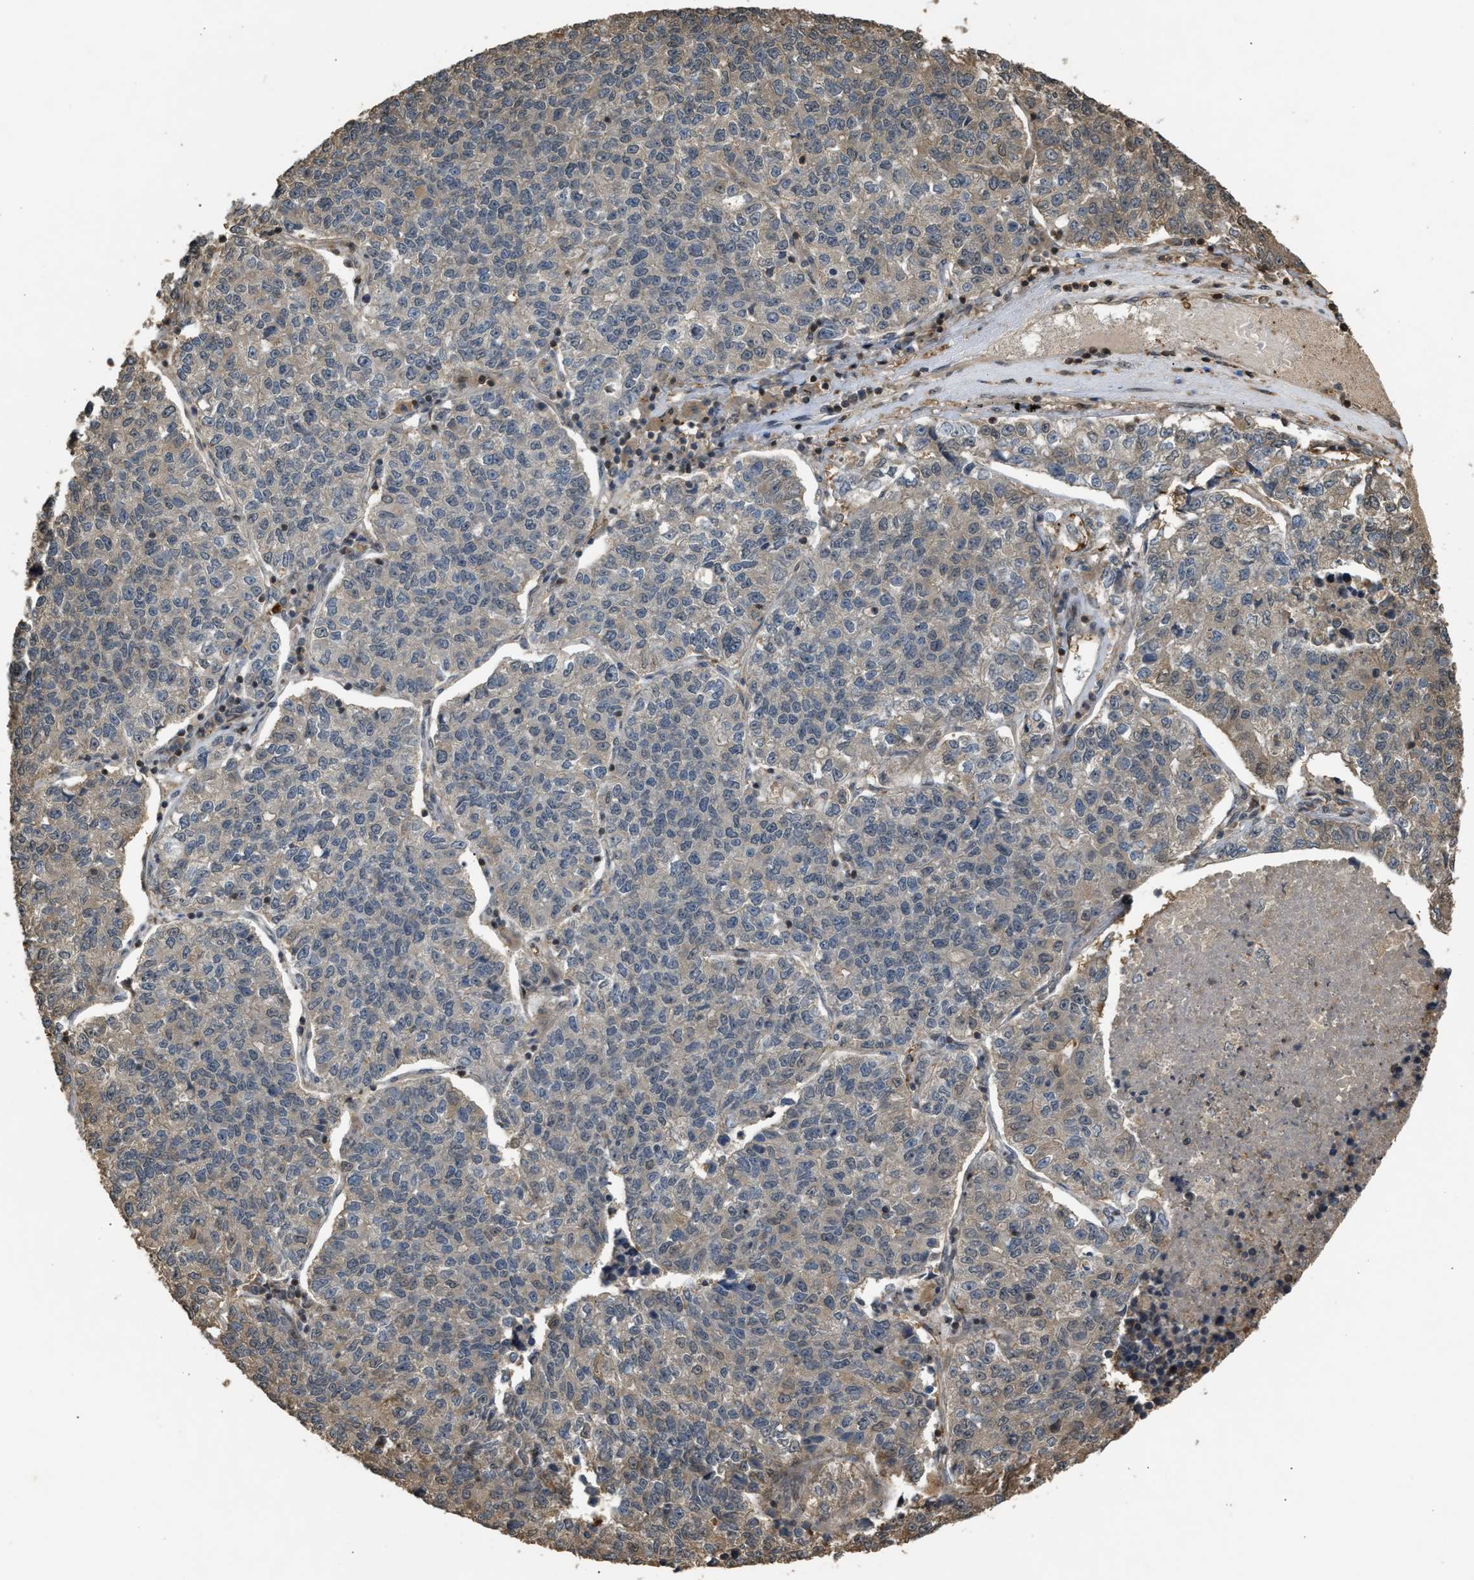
{"staining": {"intensity": "weak", "quantity": "<25%", "location": "cytoplasmic/membranous"}, "tissue": "lung cancer", "cell_type": "Tumor cells", "image_type": "cancer", "snomed": [{"axis": "morphology", "description": "Adenocarcinoma, NOS"}, {"axis": "topography", "description": "Lung"}], "caption": "Lung adenocarcinoma was stained to show a protein in brown. There is no significant positivity in tumor cells. The staining was performed using DAB to visualize the protein expression in brown, while the nuclei were stained in blue with hematoxylin (Magnification: 20x).", "gene": "ARHGDIA", "patient": {"sex": "male", "age": 49}}